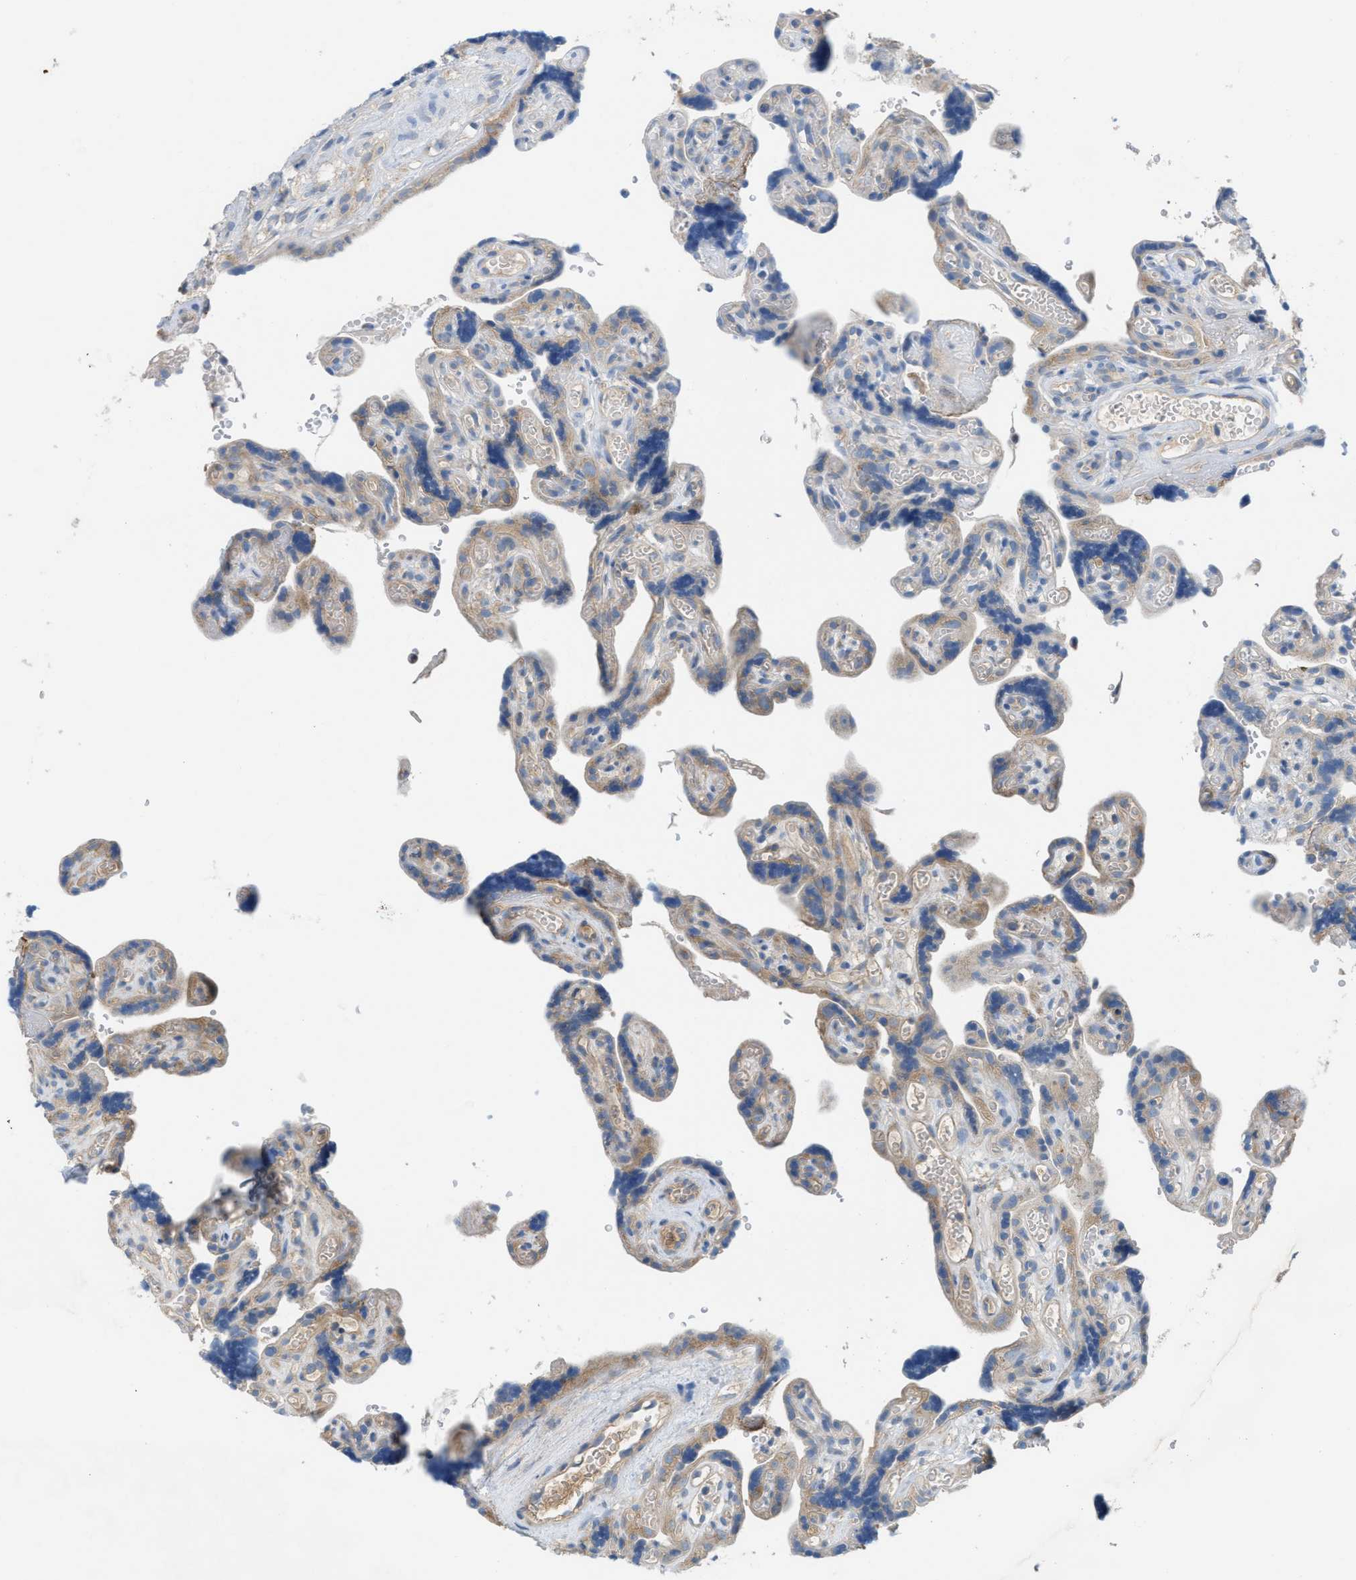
{"staining": {"intensity": "weak", "quantity": ">75%", "location": "cytoplasmic/membranous"}, "tissue": "placenta", "cell_type": "Decidual cells", "image_type": "normal", "snomed": [{"axis": "morphology", "description": "Normal tissue, NOS"}, {"axis": "topography", "description": "Placenta"}], "caption": "Placenta stained with DAB immunohistochemistry reveals low levels of weak cytoplasmic/membranous expression in approximately >75% of decidual cells. (brown staining indicates protein expression, while blue staining denotes nuclei).", "gene": "UBA5", "patient": {"sex": "female", "age": 30}}